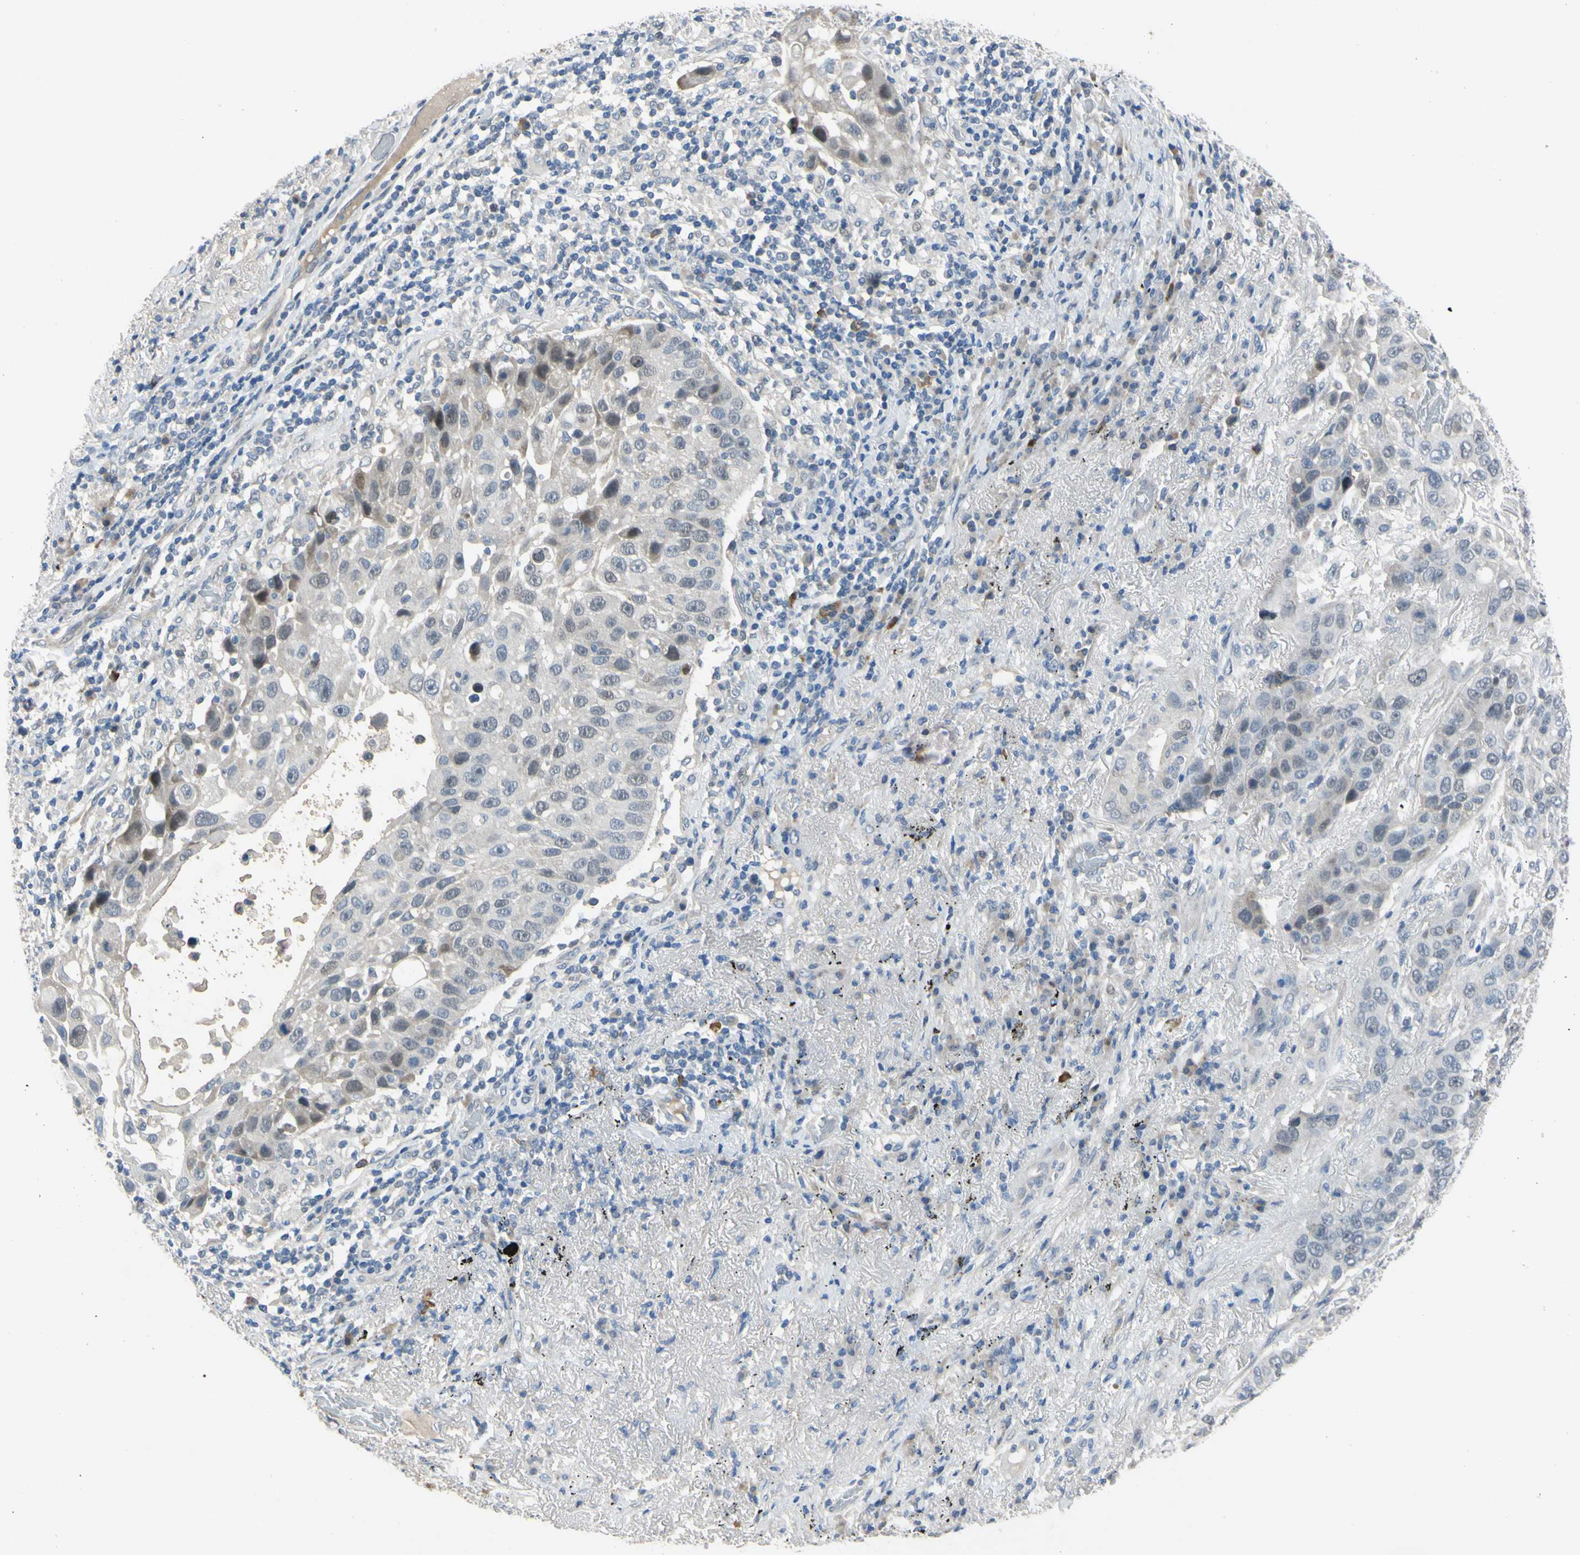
{"staining": {"intensity": "weak", "quantity": "<25%", "location": "cytoplasmic/membranous"}, "tissue": "lung cancer", "cell_type": "Tumor cells", "image_type": "cancer", "snomed": [{"axis": "morphology", "description": "Squamous cell carcinoma, NOS"}, {"axis": "topography", "description": "Lung"}], "caption": "The photomicrograph demonstrates no significant positivity in tumor cells of lung cancer (squamous cell carcinoma).", "gene": "LHX9", "patient": {"sex": "male", "age": 57}}